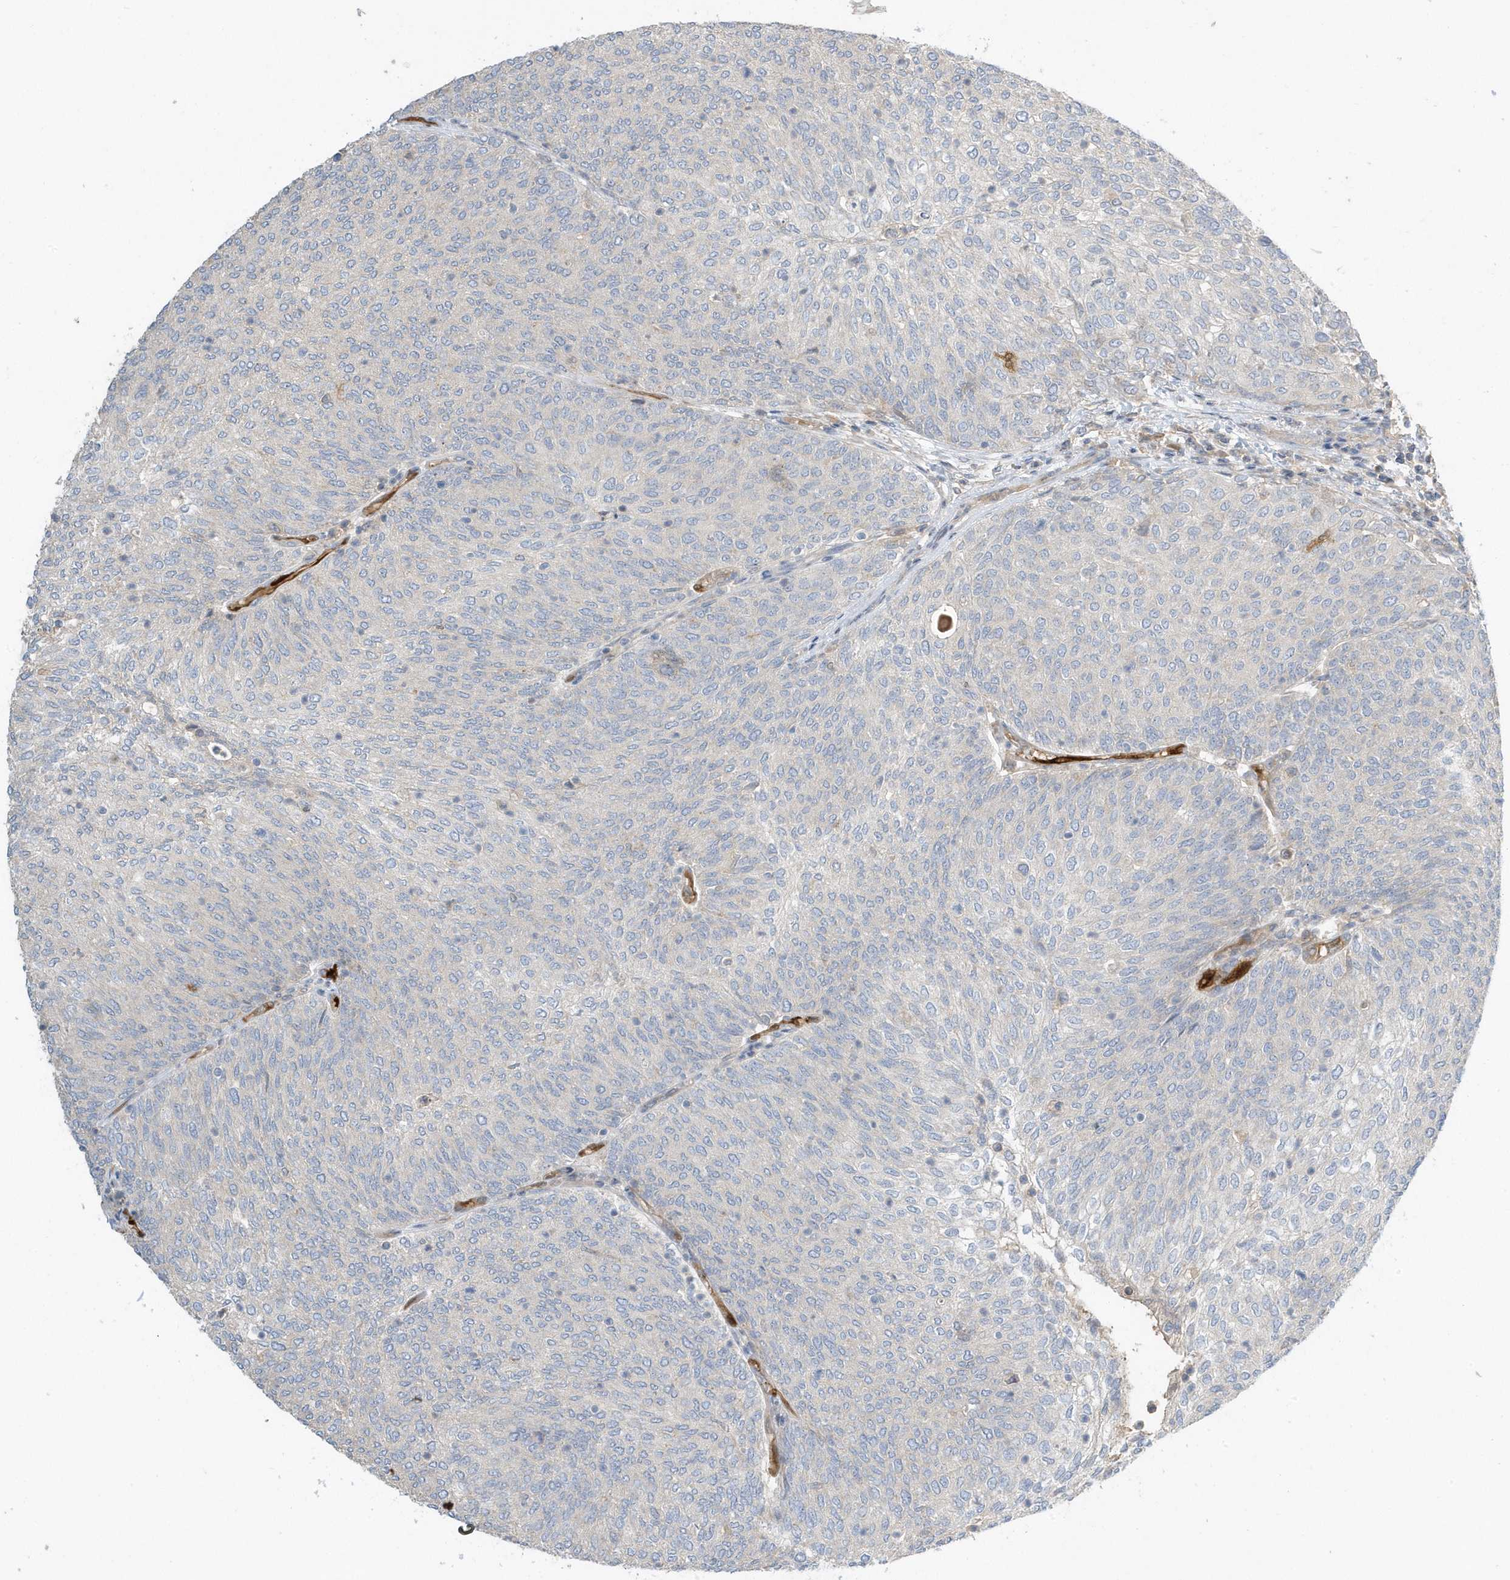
{"staining": {"intensity": "negative", "quantity": "none", "location": "none"}, "tissue": "urothelial cancer", "cell_type": "Tumor cells", "image_type": "cancer", "snomed": [{"axis": "morphology", "description": "Urothelial carcinoma, Low grade"}, {"axis": "topography", "description": "Urinary bladder"}], "caption": "This is a image of immunohistochemistry staining of urothelial cancer, which shows no positivity in tumor cells. (DAB (3,3'-diaminobenzidine) IHC with hematoxylin counter stain).", "gene": "USP53", "patient": {"sex": "female", "age": 79}}